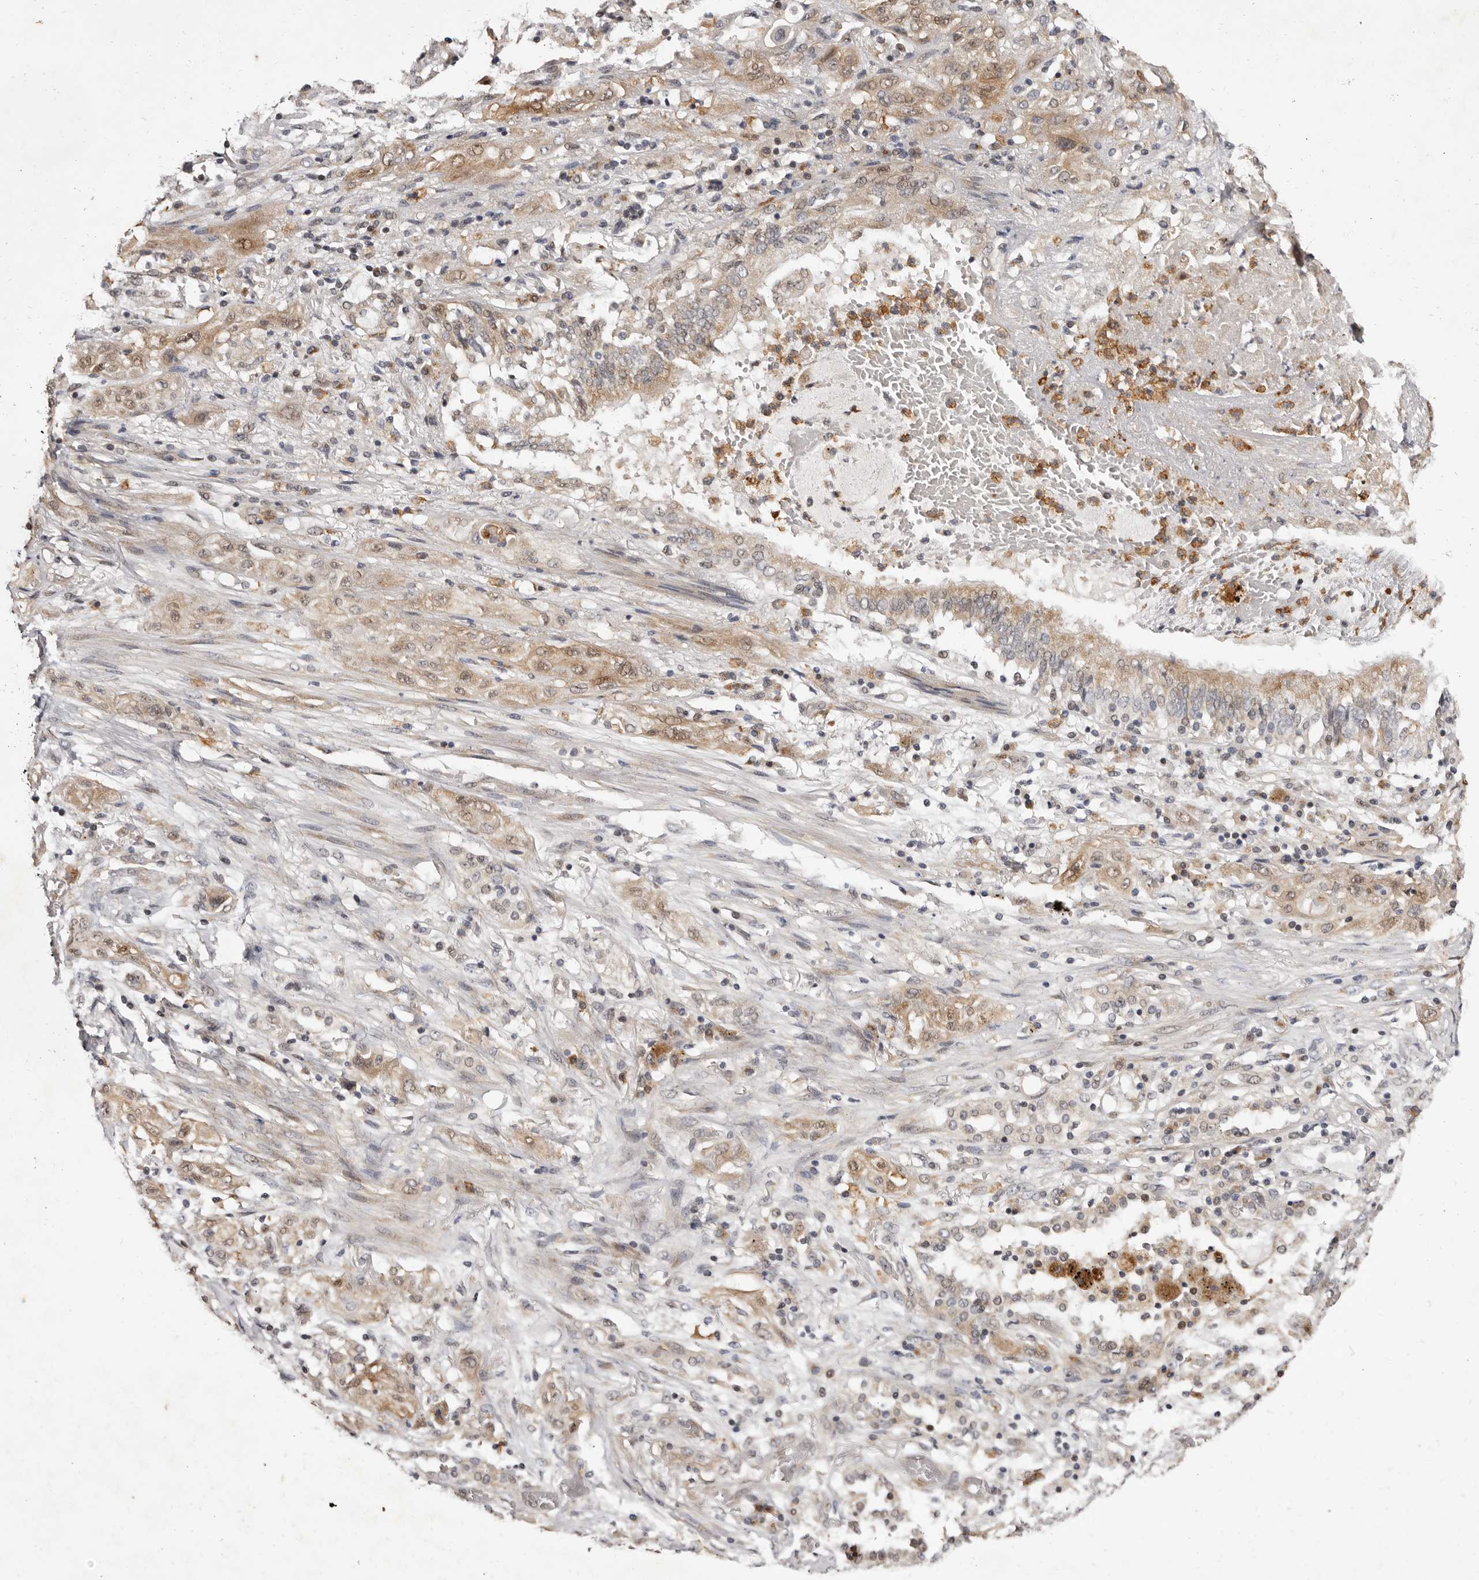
{"staining": {"intensity": "moderate", "quantity": "25%-75%", "location": "cytoplasmic/membranous"}, "tissue": "lung cancer", "cell_type": "Tumor cells", "image_type": "cancer", "snomed": [{"axis": "morphology", "description": "Squamous cell carcinoma, NOS"}, {"axis": "topography", "description": "Lung"}], "caption": "High-power microscopy captured an immunohistochemistry histopathology image of lung cancer (squamous cell carcinoma), revealing moderate cytoplasmic/membranous expression in about 25%-75% of tumor cells.", "gene": "ZNF326", "patient": {"sex": "female", "age": 47}}